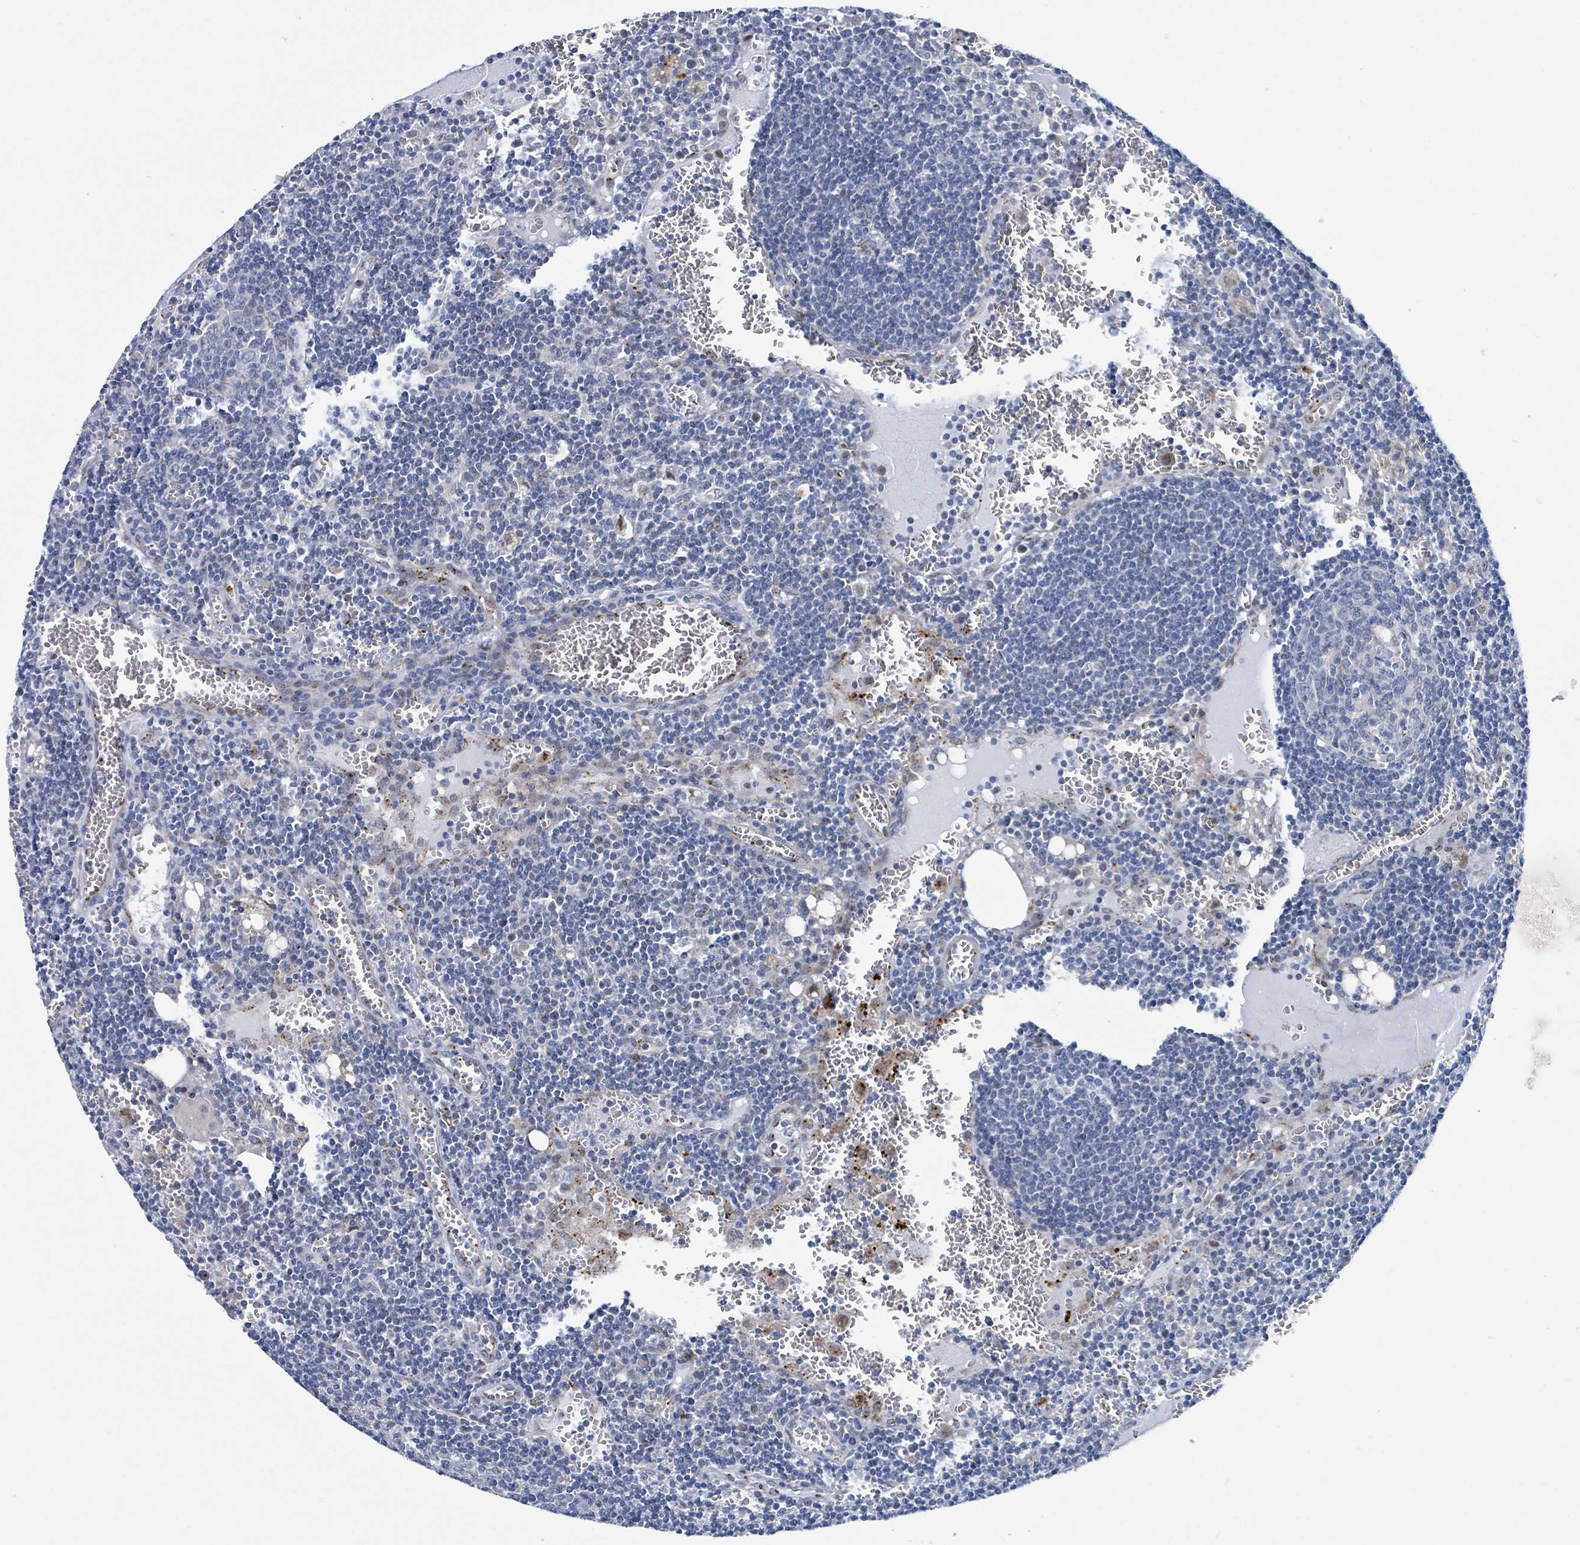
{"staining": {"intensity": "negative", "quantity": "none", "location": "none"}, "tissue": "lymph node", "cell_type": "Germinal center cells", "image_type": "normal", "snomed": [{"axis": "morphology", "description": "Normal tissue, NOS"}, {"axis": "topography", "description": "Lymph node"}], "caption": "This is an immunohistochemistry histopathology image of benign human lymph node. There is no staining in germinal center cells.", "gene": "DCAF5", "patient": {"sex": "female", "age": 73}}